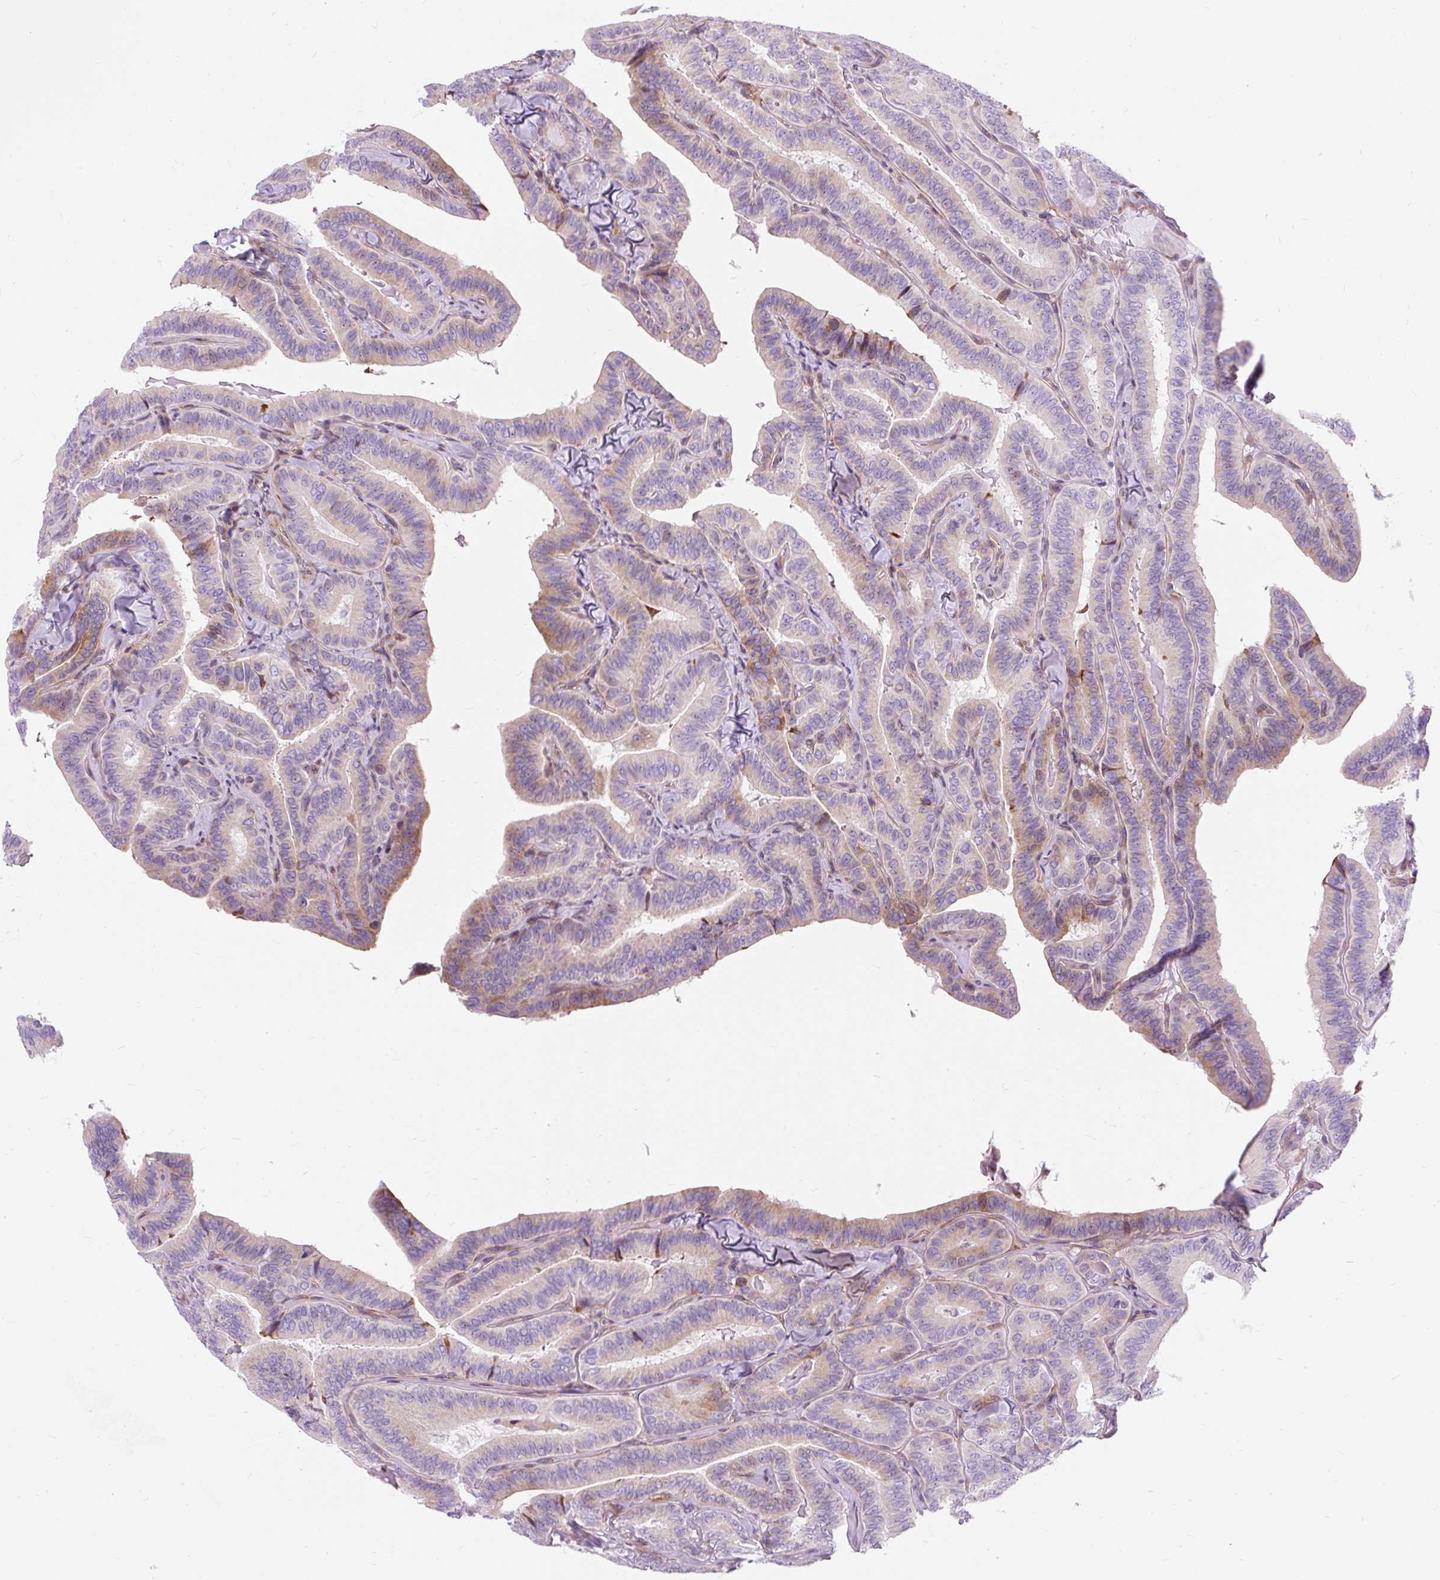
{"staining": {"intensity": "weak", "quantity": "<25%", "location": "cytoplasmic/membranous"}, "tissue": "thyroid cancer", "cell_type": "Tumor cells", "image_type": "cancer", "snomed": [{"axis": "morphology", "description": "Papillary adenocarcinoma, NOS"}, {"axis": "topography", "description": "Thyroid gland"}], "caption": "Tumor cells are negative for protein expression in human papillary adenocarcinoma (thyroid). (Immunohistochemistry (ihc), brightfield microscopy, high magnification).", "gene": "CISD3", "patient": {"sex": "male", "age": 61}}